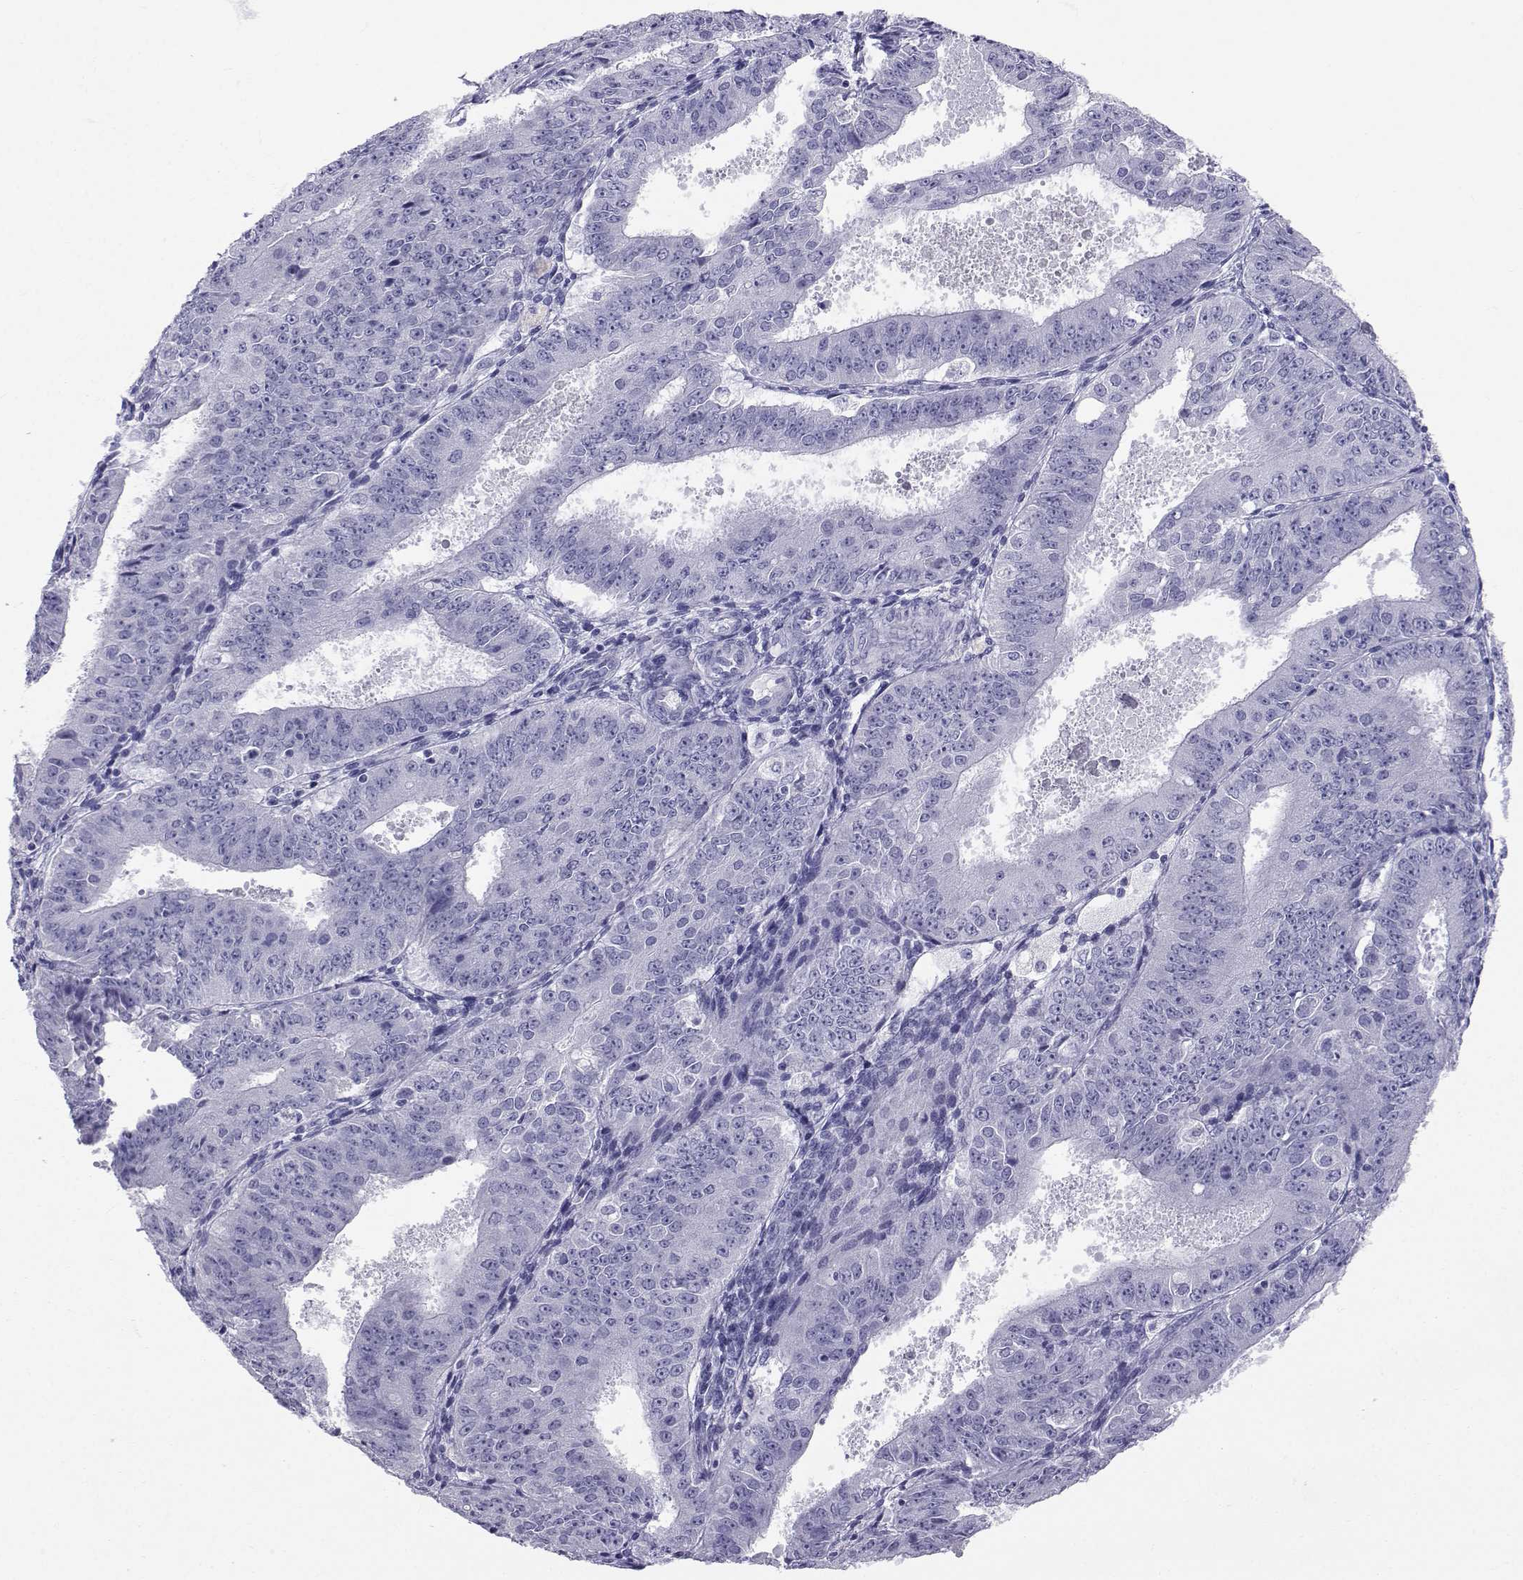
{"staining": {"intensity": "negative", "quantity": "none", "location": "none"}, "tissue": "ovarian cancer", "cell_type": "Tumor cells", "image_type": "cancer", "snomed": [{"axis": "morphology", "description": "Carcinoma, endometroid"}, {"axis": "topography", "description": "Ovary"}], "caption": "The image displays no significant staining in tumor cells of ovarian cancer.", "gene": "SLC6A3", "patient": {"sex": "female", "age": 42}}